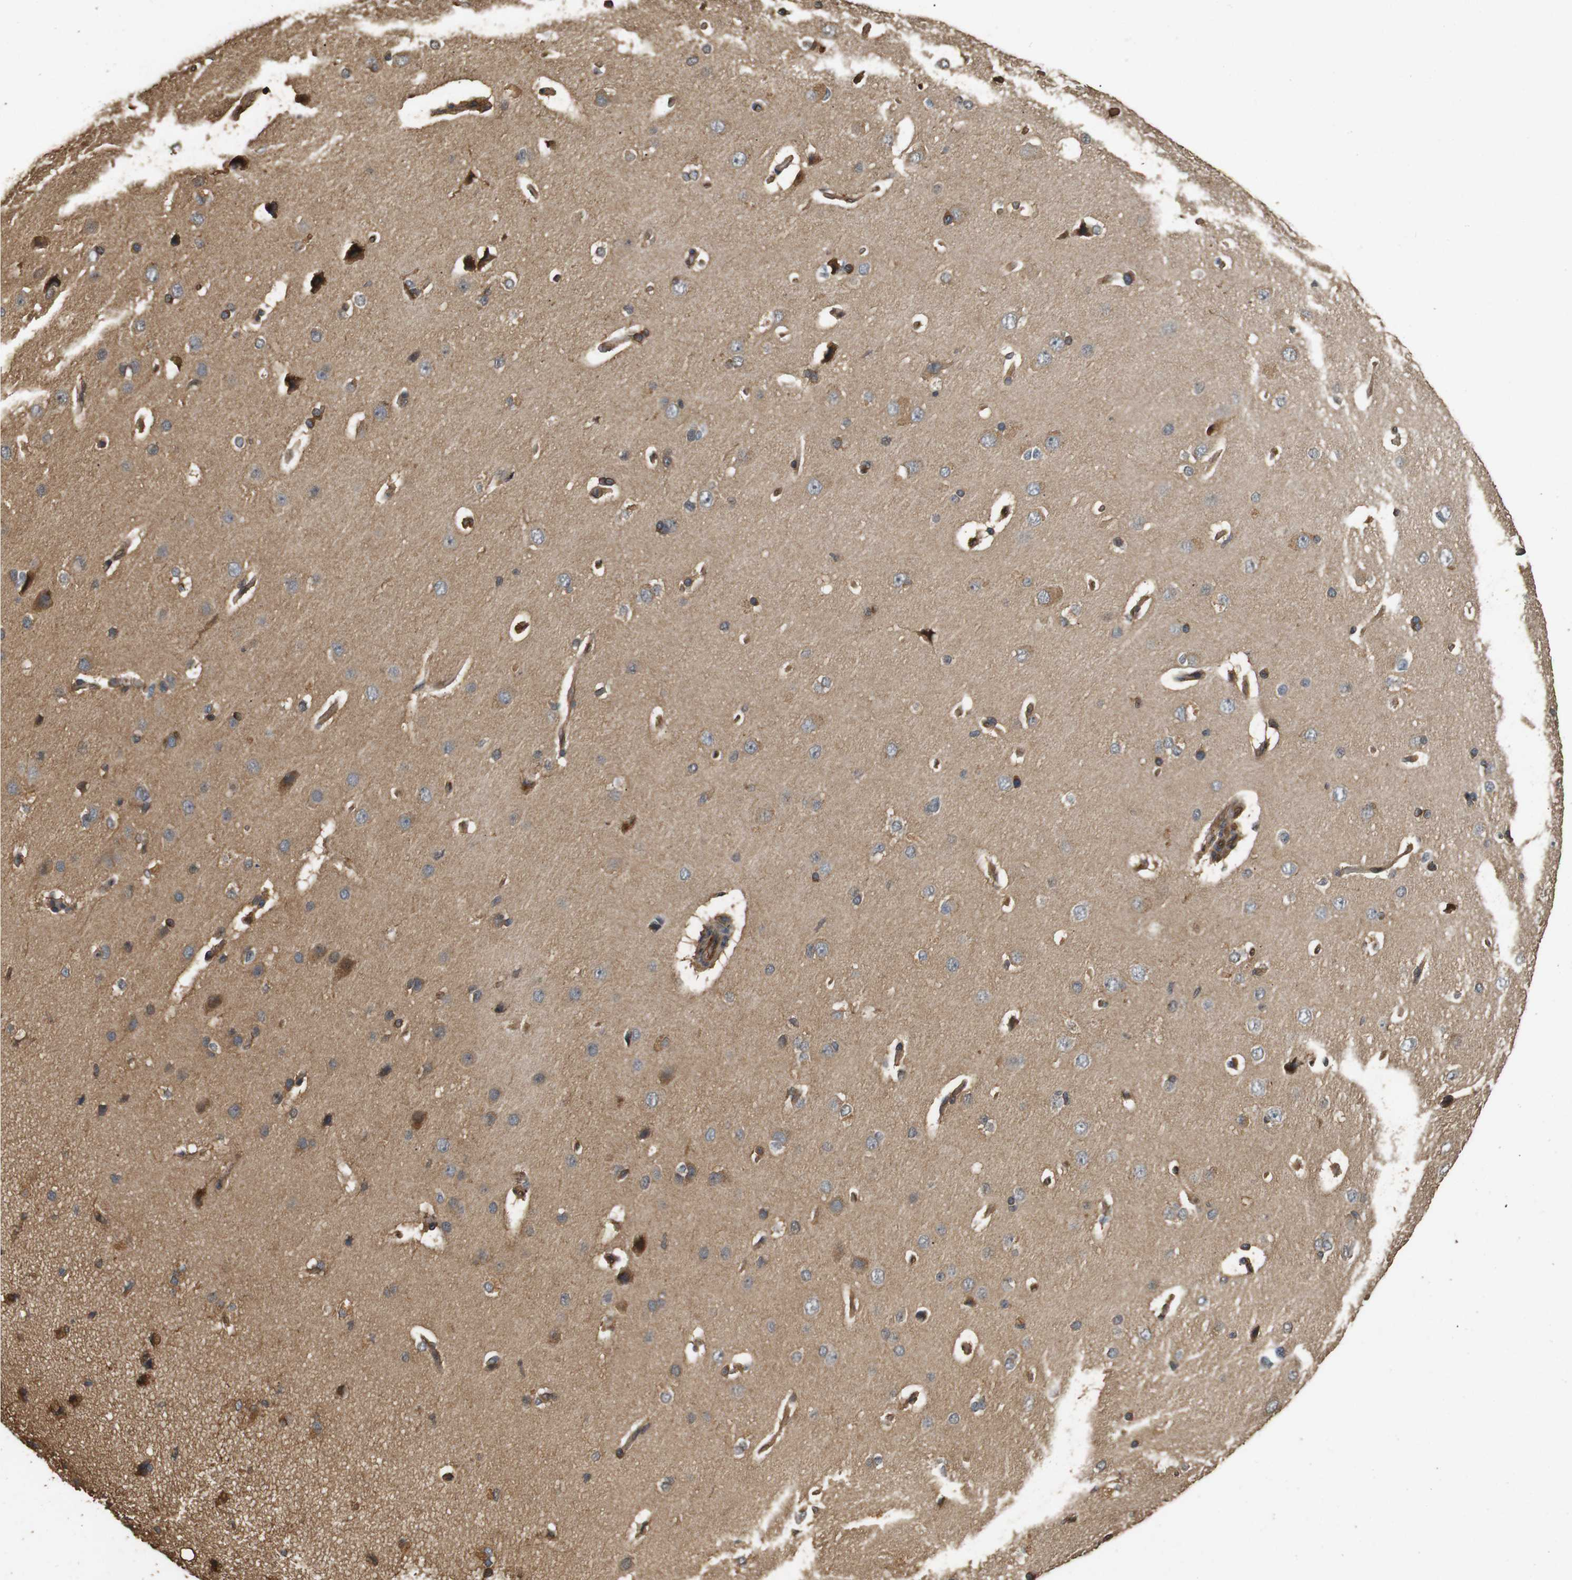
{"staining": {"intensity": "weak", "quantity": ">75%", "location": "cytoplasmic/membranous"}, "tissue": "cerebral cortex", "cell_type": "Endothelial cells", "image_type": "normal", "snomed": [{"axis": "morphology", "description": "Normal tissue, NOS"}, {"axis": "topography", "description": "Cerebral cortex"}], "caption": "Protein analysis of benign cerebral cortex exhibits weak cytoplasmic/membranous staining in approximately >75% of endothelial cells.", "gene": "CNPY4", "patient": {"sex": "male", "age": 62}}